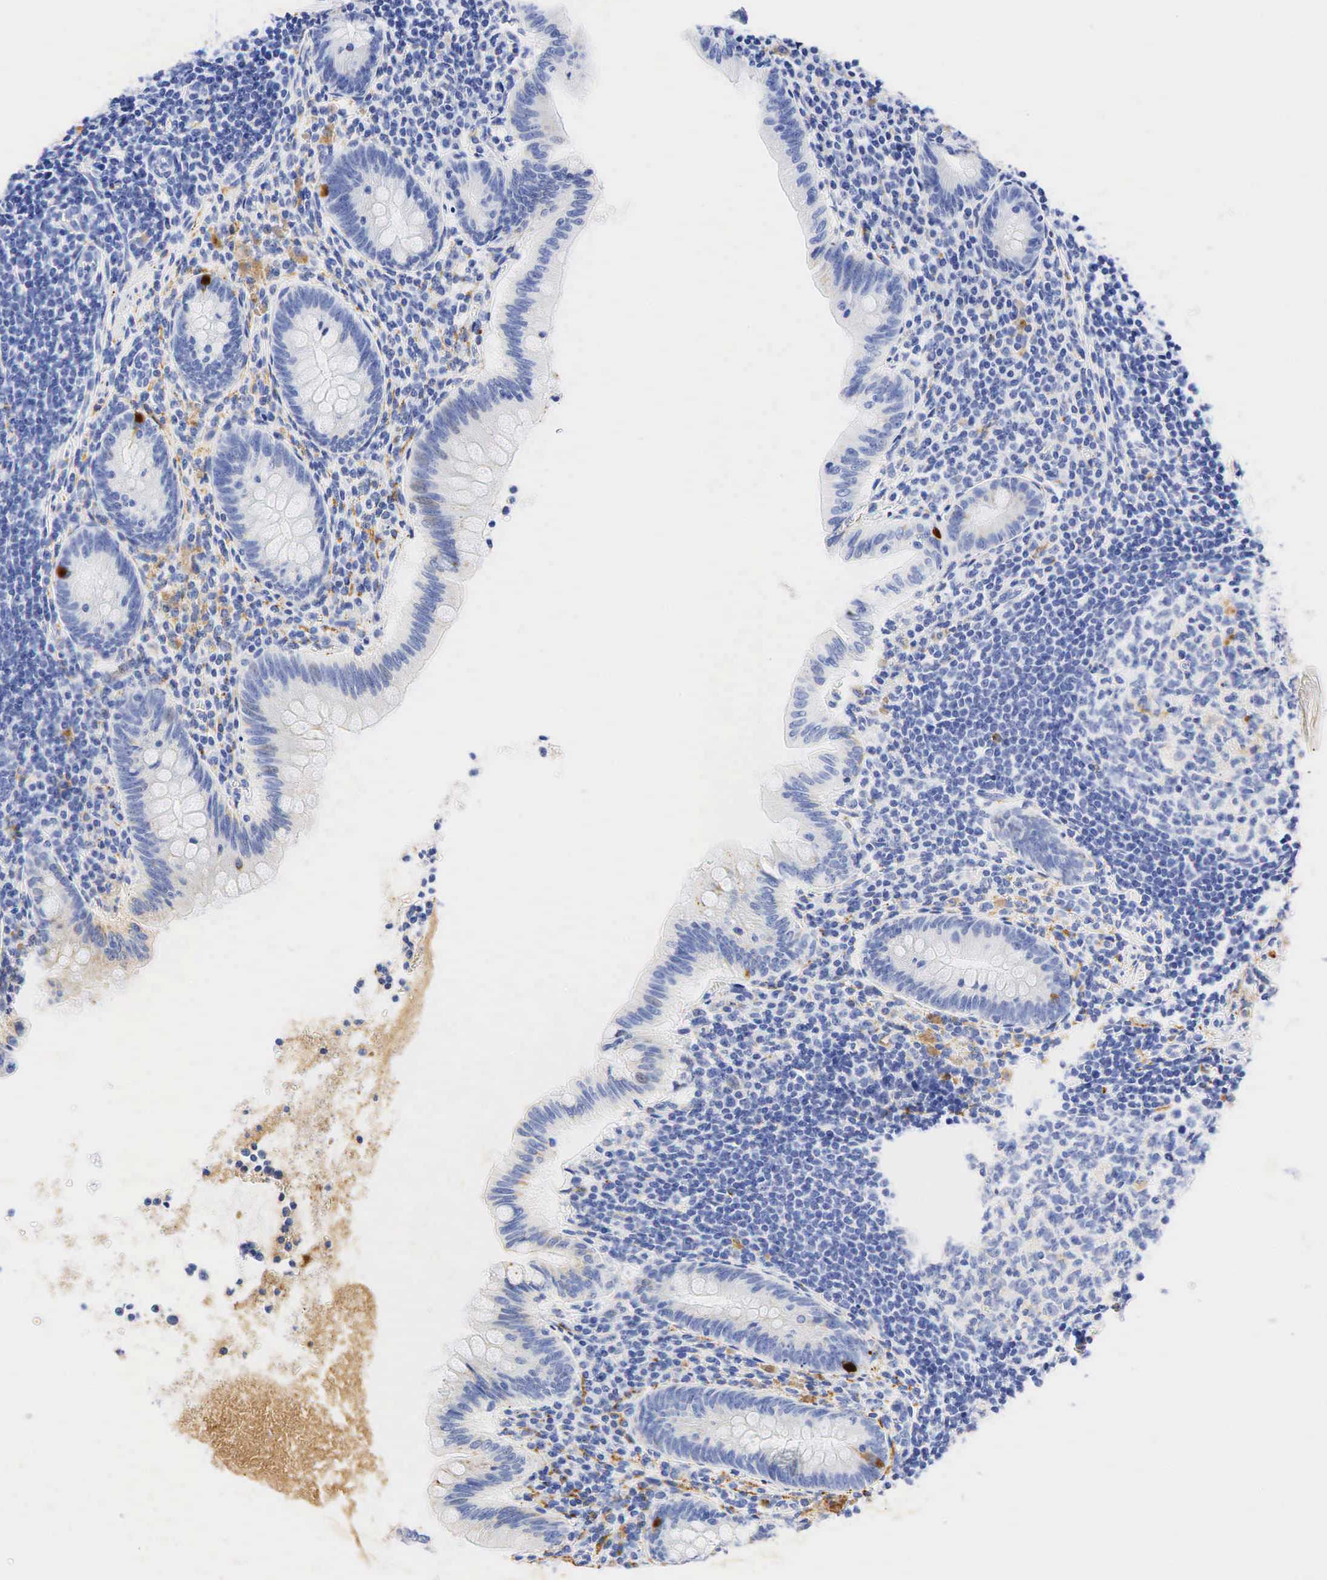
{"staining": {"intensity": "strong", "quantity": "<25%", "location": "cytoplasmic/membranous"}, "tissue": "appendix", "cell_type": "Glandular cells", "image_type": "normal", "snomed": [{"axis": "morphology", "description": "Normal tissue, NOS"}, {"axis": "topography", "description": "Appendix"}], "caption": "A brown stain labels strong cytoplasmic/membranous staining of a protein in glandular cells of unremarkable human appendix. The staining was performed using DAB (3,3'-diaminobenzidine), with brown indicating positive protein expression. Nuclei are stained blue with hematoxylin.", "gene": "SYP", "patient": {"sex": "female", "age": 34}}